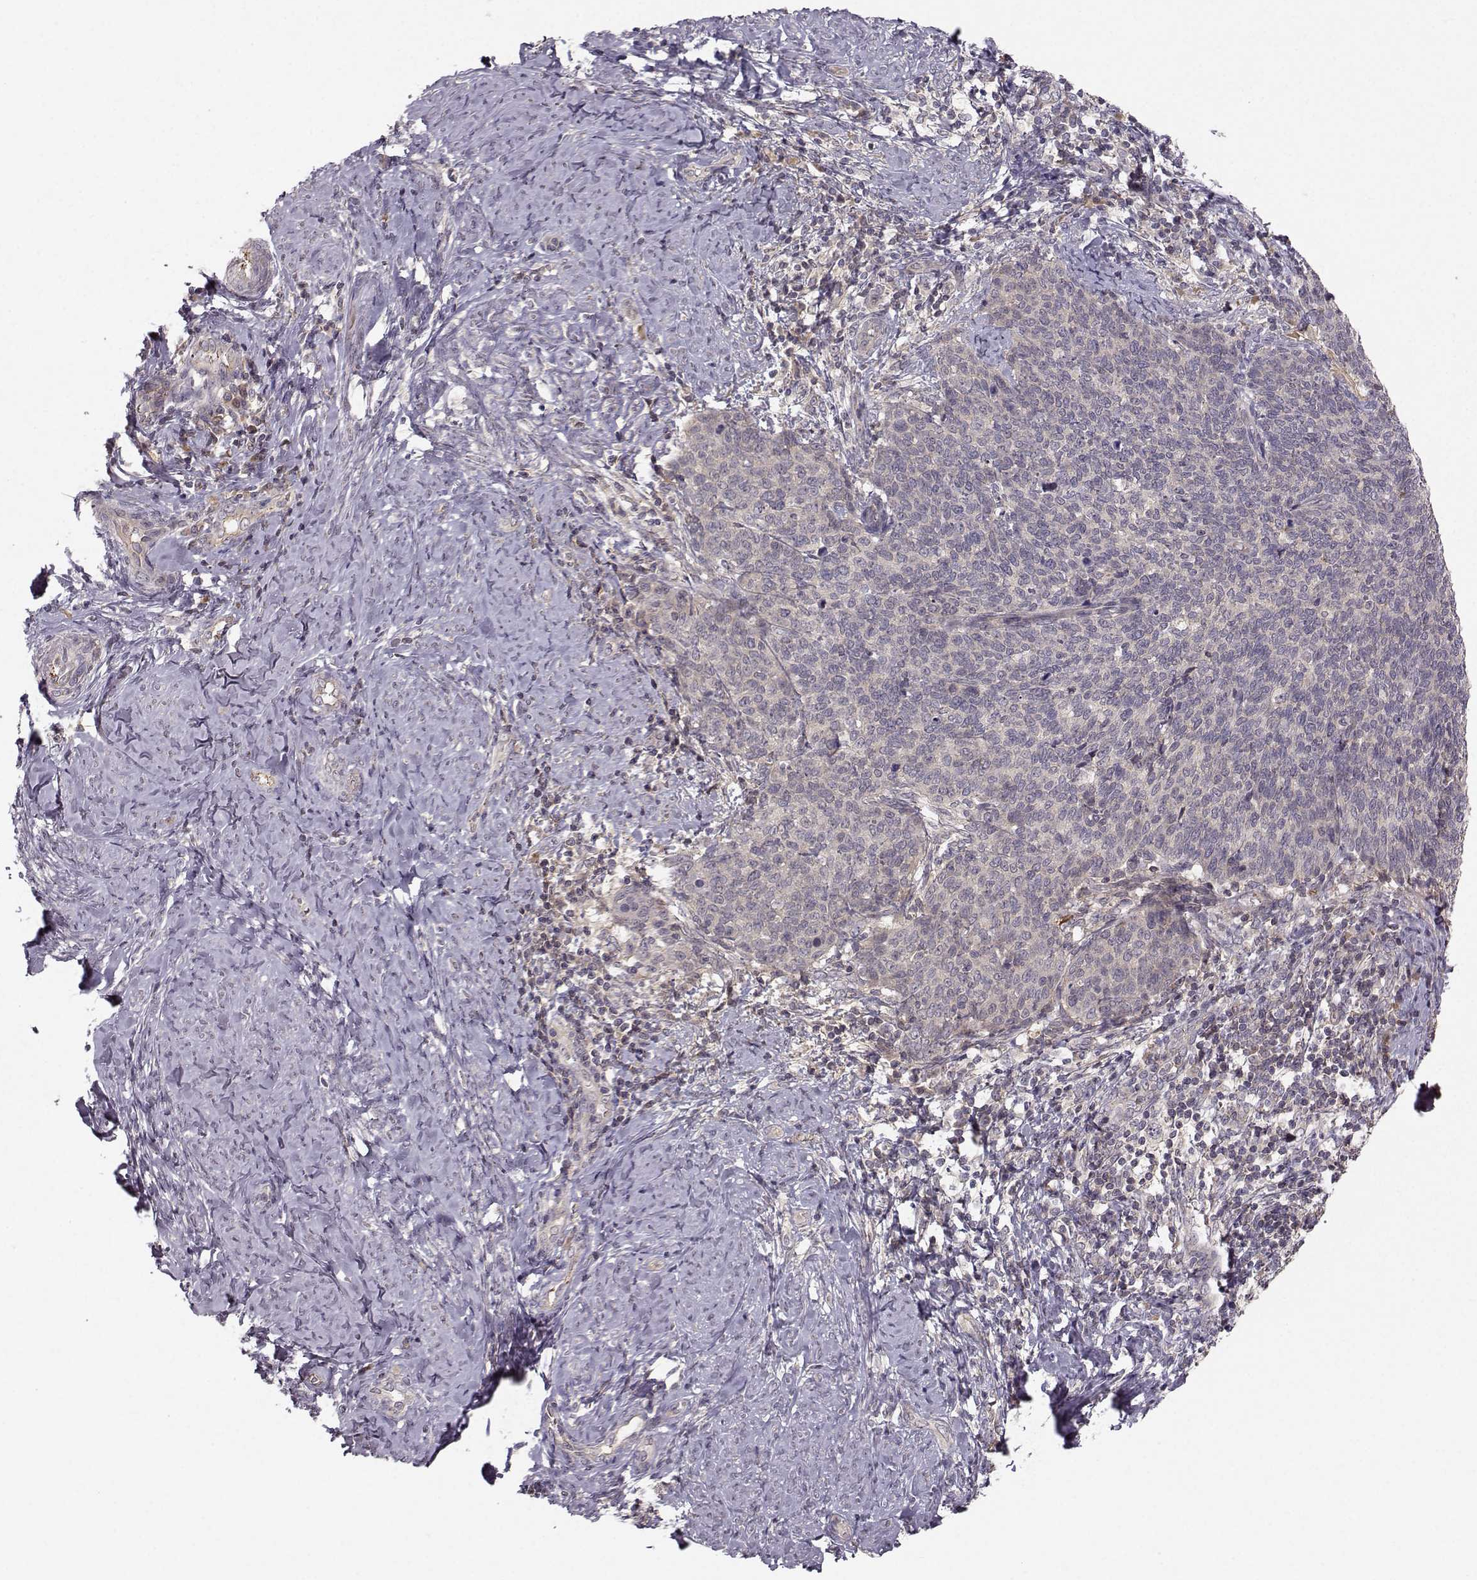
{"staining": {"intensity": "negative", "quantity": "none", "location": "none"}, "tissue": "cervical cancer", "cell_type": "Tumor cells", "image_type": "cancer", "snomed": [{"axis": "morphology", "description": "Normal tissue, NOS"}, {"axis": "morphology", "description": "Squamous cell carcinoma, NOS"}, {"axis": "topography", "description": "Cervix"}], "caption": "Image shows no significant protein expression in tumor cells of squamous cell carcinoma (cervical). The staining was performed using DAB (3,3'-diaminobenzidine) to visualize the protein expression in brown, while the nuclei were stained in blue with hematoxylin (Magnification: 20x).", "gene": "WNT6", "patient": {"sex": "female", "age": 39}}